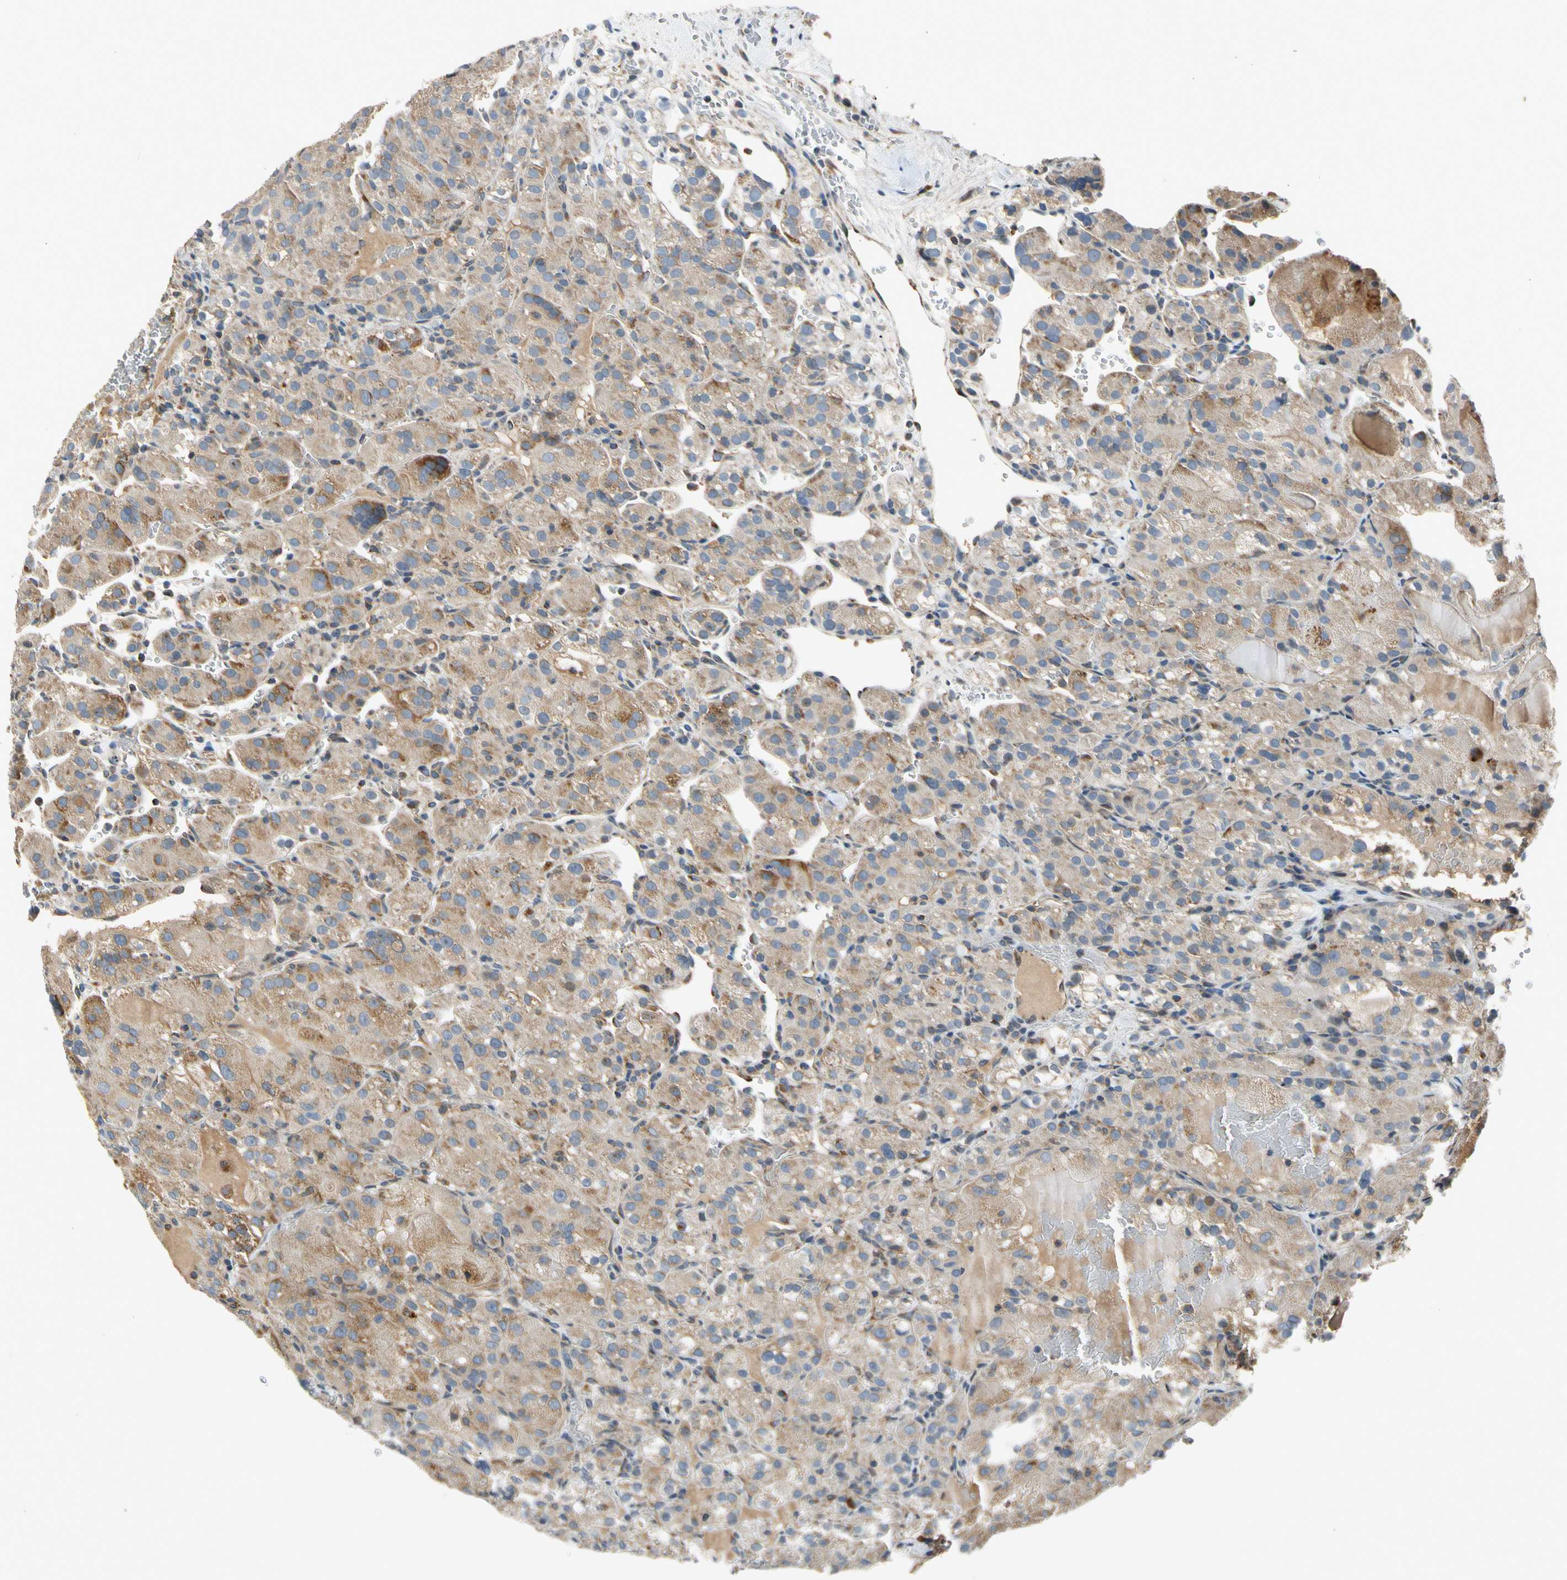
{"staining": {"intensity": "weak", "quantity": ">75%", "location": "cytoplasmic/membranous"}, "tissue": "renal cancer", "cell_type": "Tumor cells", "image_type": "cancer", "snomed": [{"axis": "morphology", "description": "Normal tissue, NOS"}, {"axis": "morphology", "description": "Adenocarcinoma, NOS"}, {"axis": "topography", "description": "Kidney"}], "caption": "High-magnification brightfield microscopy of adenocarcinoma (renal) stained with DAB (brown) and counterstained with hematoxylin (blue). tumor cells exhibit weak cytoplasmic/membranous positivity is appreciated in about>75% of cells. (DAB (3,3'-diaminobenzidine) IHC with brightfield microscopy, high magnification).", "gene": "NPHP3", "patient": {"sex": "male", "age": 61}}